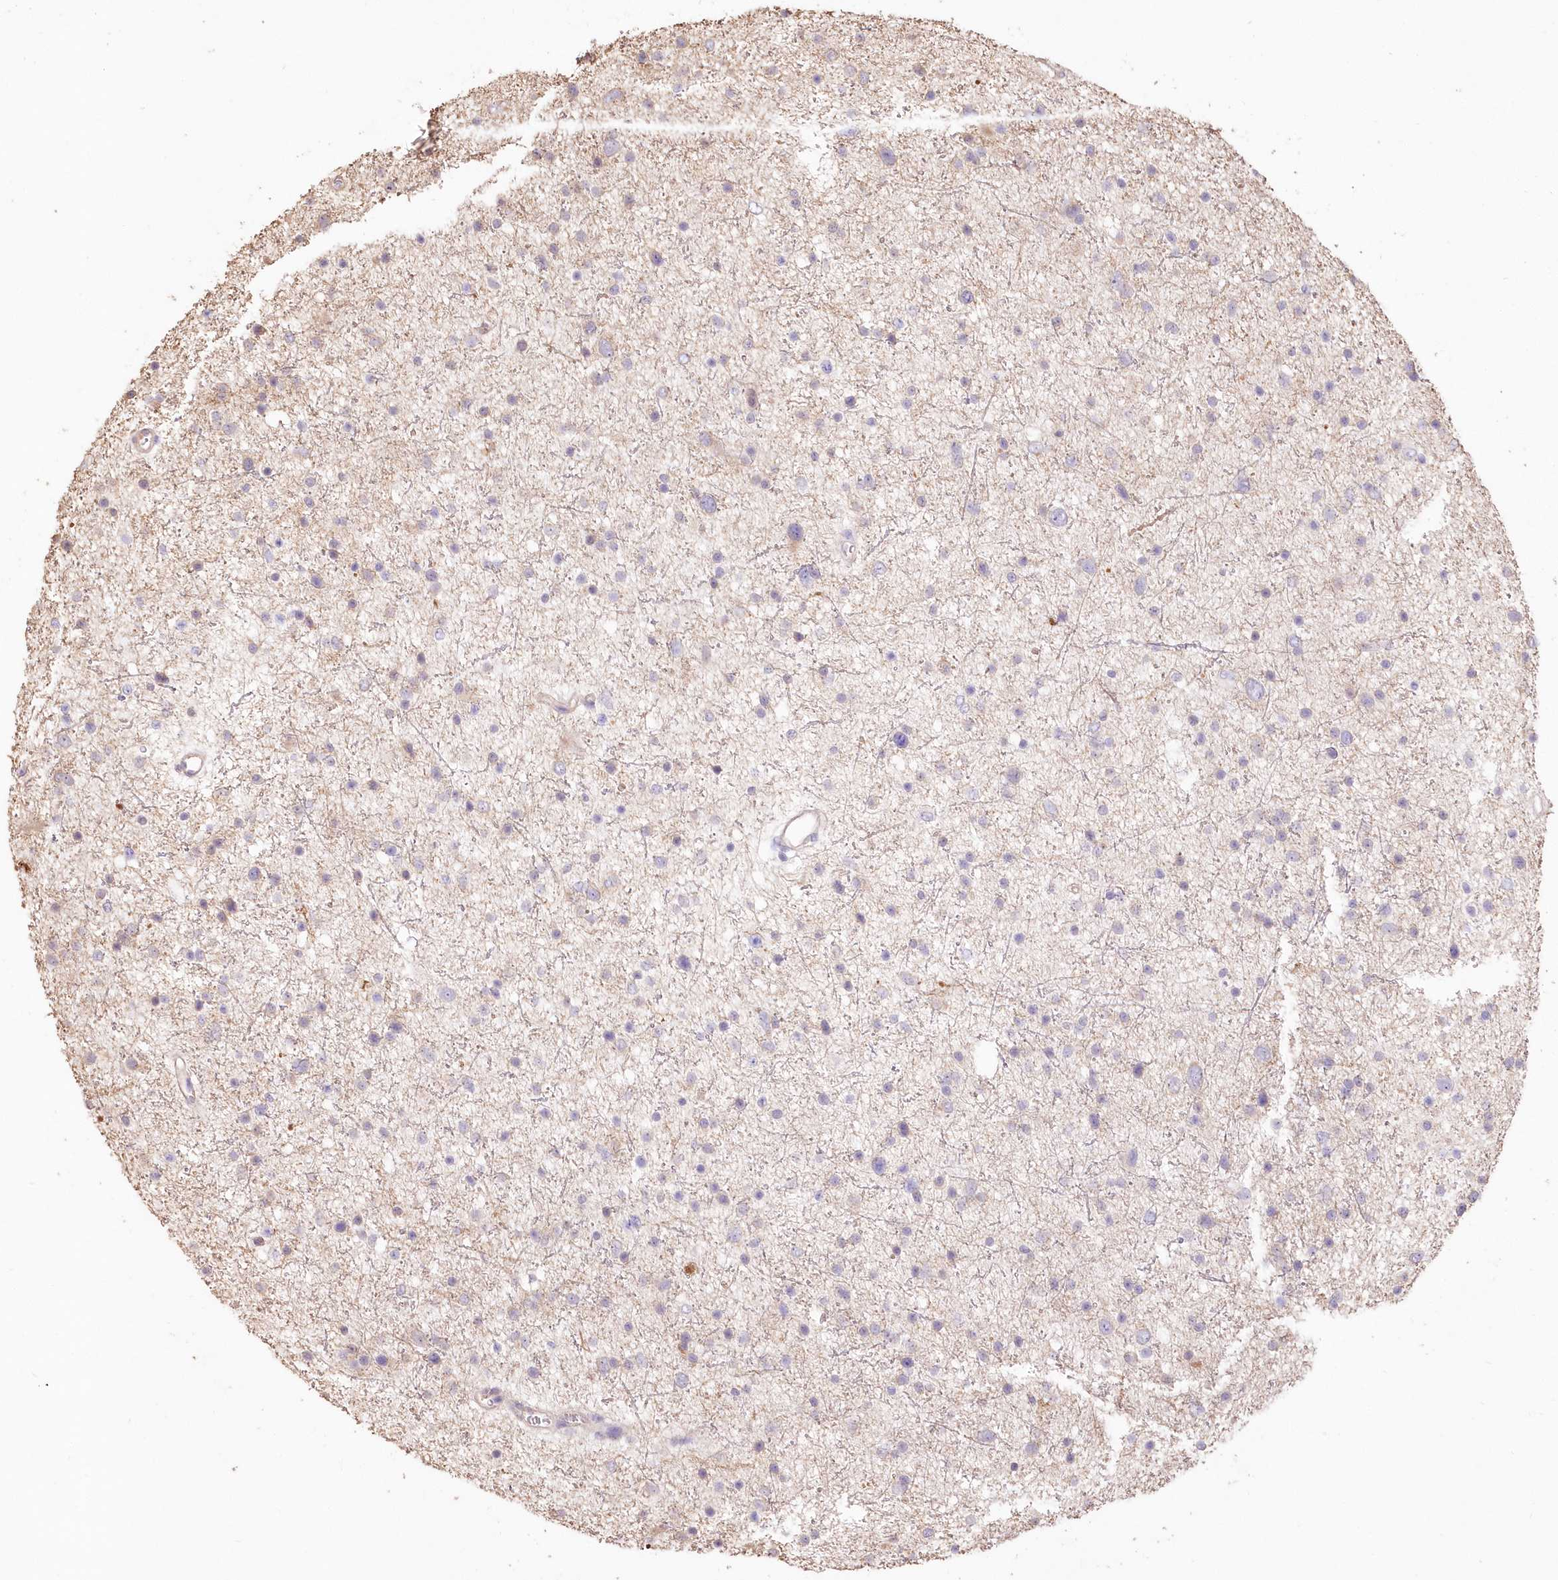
{"staining": {"intensity": "negative", "quantity": "none", "location": "none"}, "tissue": "glioma", "cell_type": "Tumor cells", "image_type": "cancer", "snomed": [{"axis": "morphology", "description": "Glioma, malignant, Low grade"}, {"axis": "topography", "description": "Brain"}], "caption": "Malignant glioma (low-grade) was stained to show a protein in brown. There is no significant positivity in tumor cells.", "gene": "STK17B", "patient": {"sex": "female", "age": 37}}